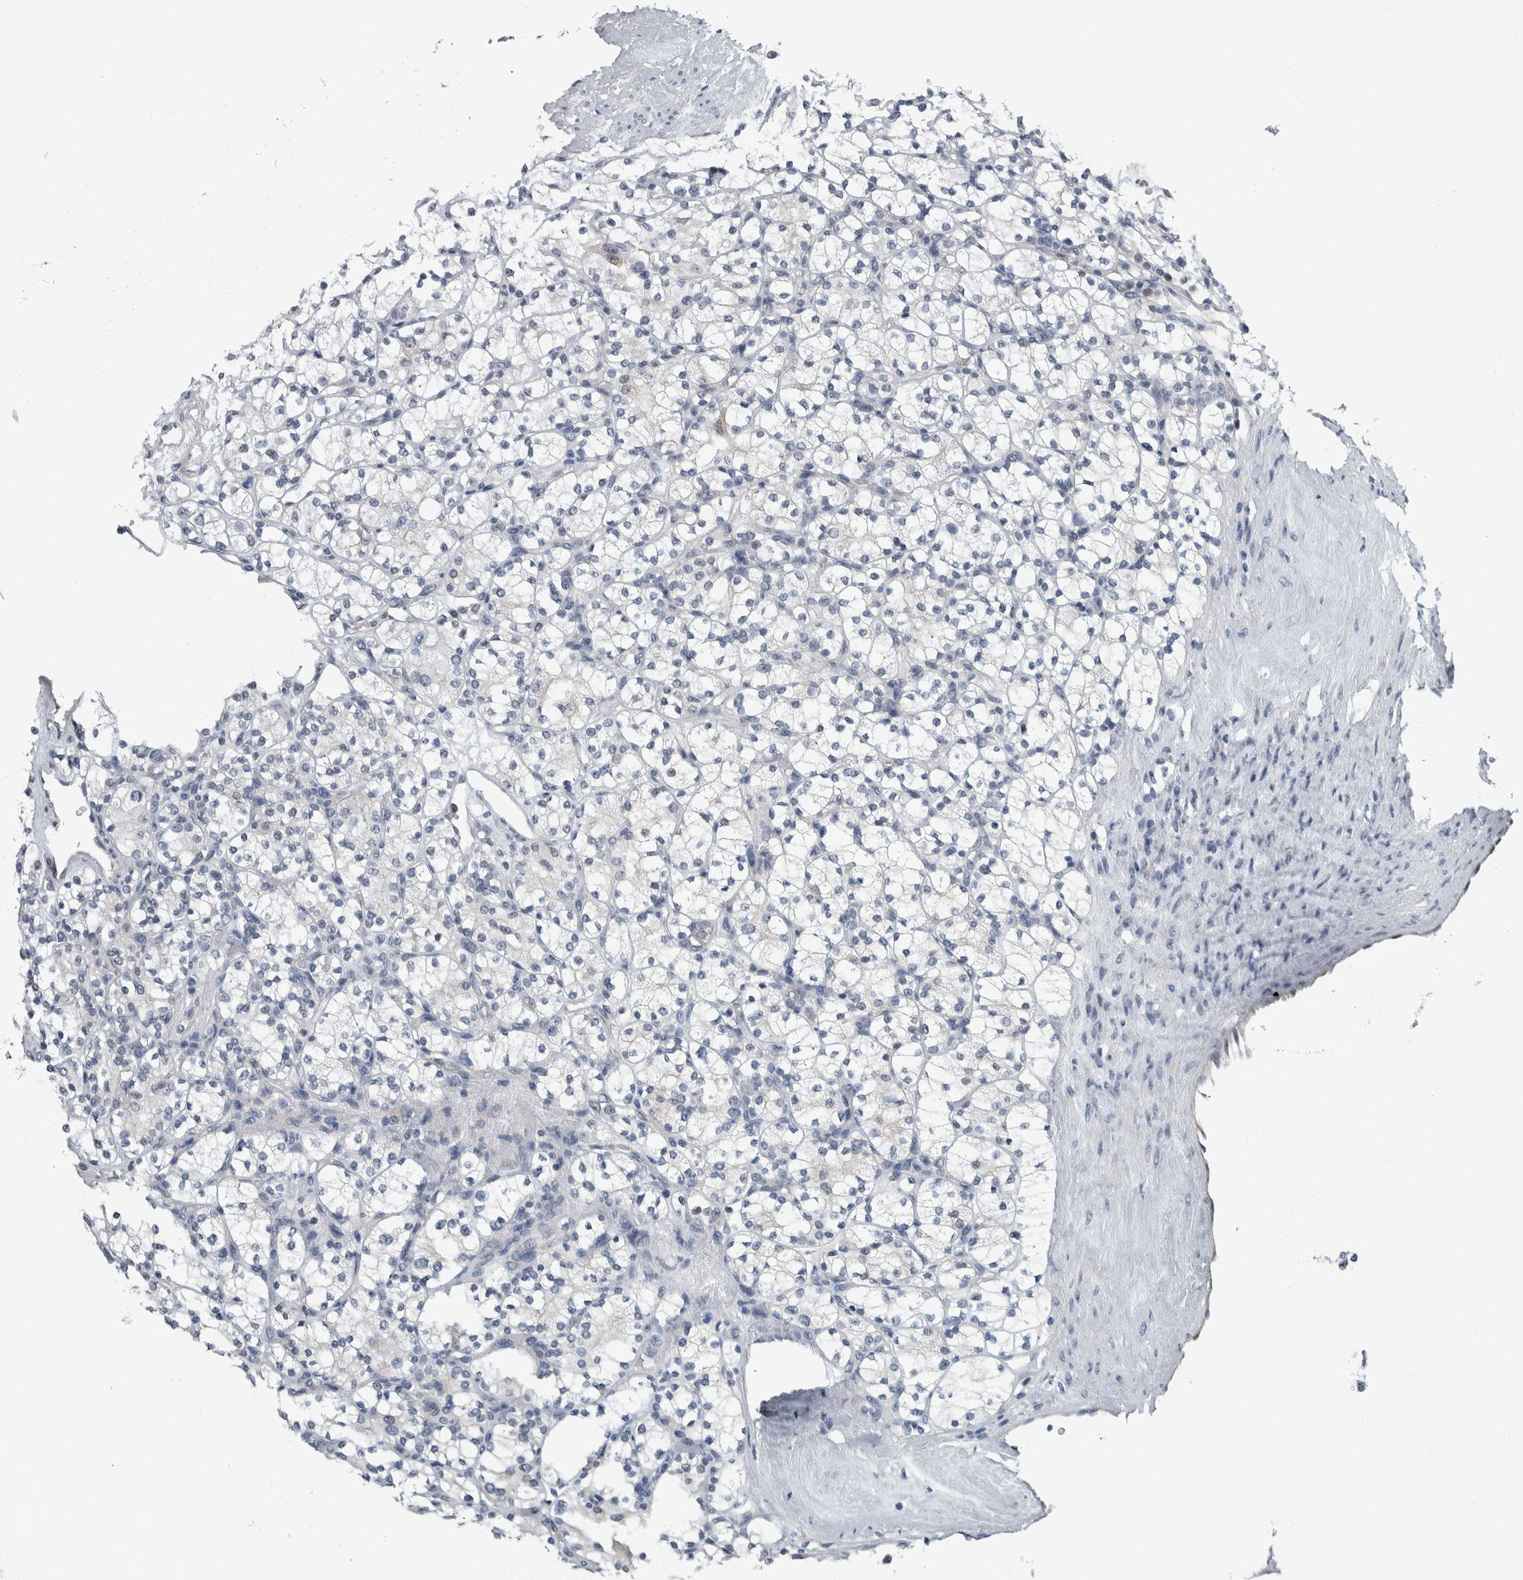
{"staining": {"intensity": "negative", "quantity": "none", "location": "none"}, "tissue": "renal cancer", "cell_type": "Tumor cells", "image_type": "cancer", "snomed": [{"axis": "morphology", "description": "Adenocarcinoma, NOS"}, {"axis": "topography", "description": "Kidney"}], "caption": "Immunohistochemistry (IHC) photomicrograph of neoplastic tissue: renal cancer (adenocarcinoma) stained with DAB displays no significant protein positivity in tumor cells.", "gene": "COL14A1", "patient": {"sex": "male", "age": 77}}